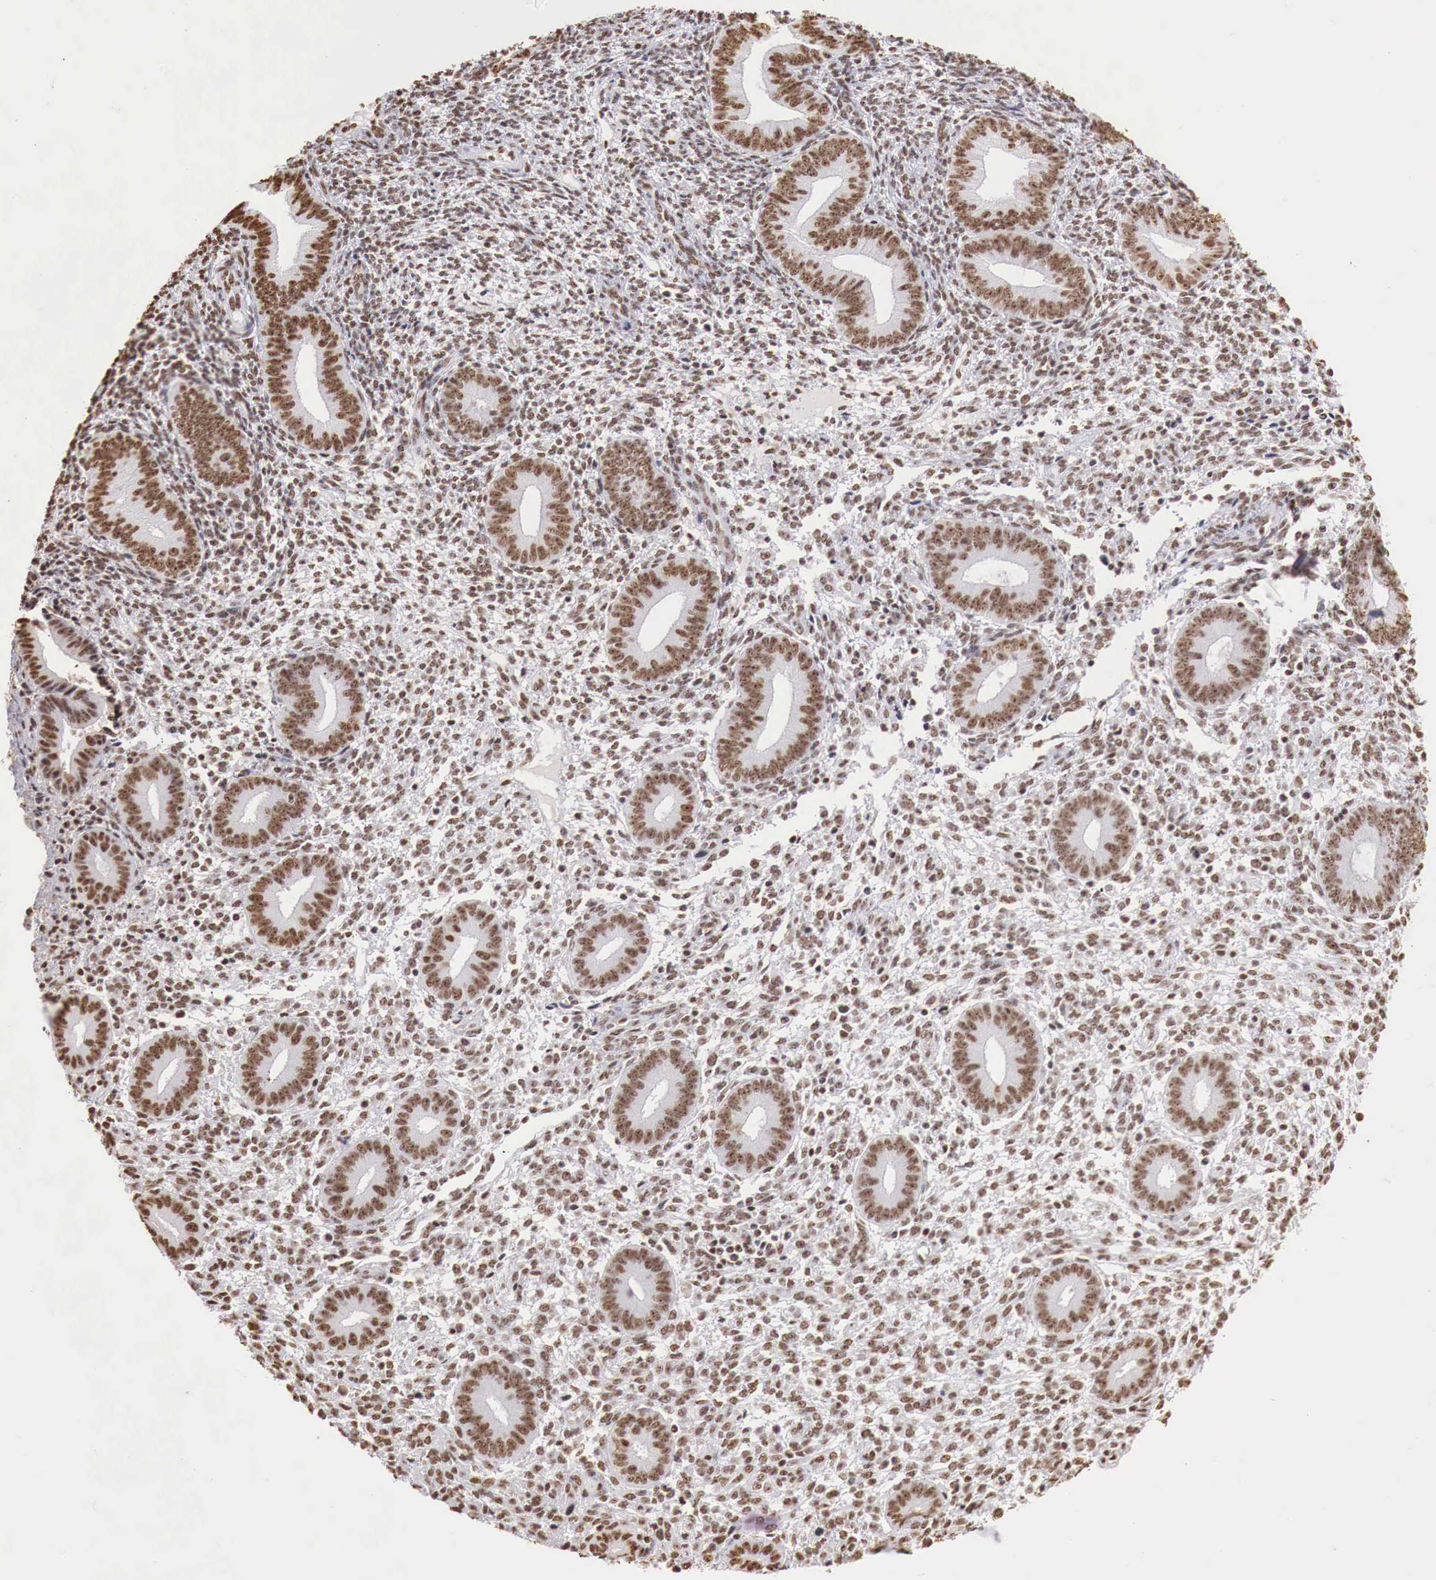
{"staining": {"intensity": "strong", "quantity": ">75%", "location": "nuclear"}, "tissue": "endometrium", "cell_type": "Cells in endometrial stroma", "image_type": "normal", "snomed": [{"axis": "morphology", "description": "Normal tissue, NOS"}, {"axis": "topography", "description": "Endometrium"}], "caption": "A high-resolution histopathology image shows IHC staining of benign endometrium, which displays strong nuclear positivity in approximately >75% of cells in endometrial stroma. (IHC, brightfield microscopy, high magnification).", "gene": "DKC1", "patient": {"sex": "female", "age": 35}}